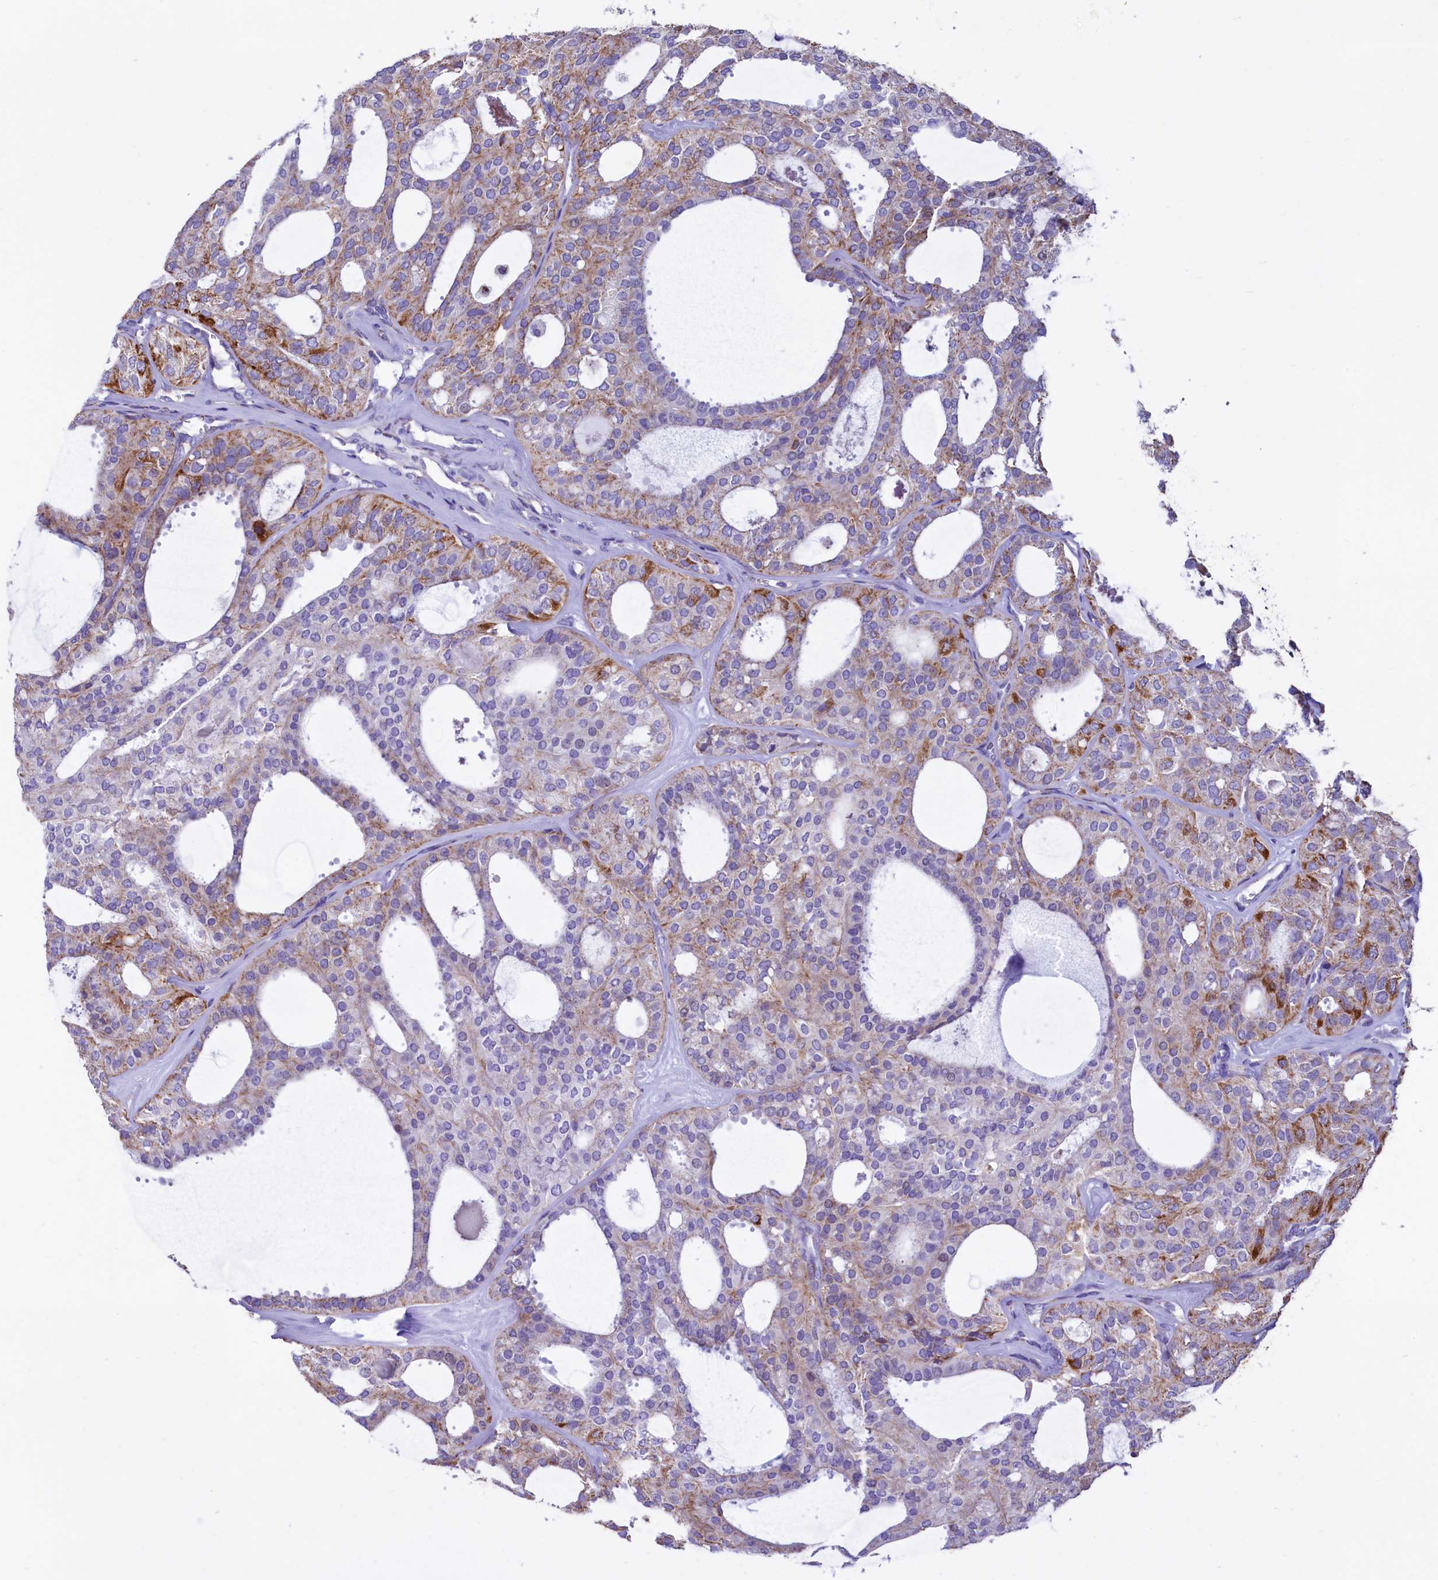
{"staining": {"intensity": "moderate", "quantity": "<25%", "location": "cytoplasmic/membranous"}, "tissue": "thyroid cancer", "cell_type": "Tumor cells", "image_type": "cancer", "snomed": [{"axis": "morphology", "description": "Follicular adenoma carcinoma, NOS"}, {"axis": "topography", "description": "Thyroid gland"}], "caption": "Thyroid follicular adenoma carcinoma stained with a brown dye shows moderate cytoplasmic/membranous positive staining in about <25% of tumor cells.", "gene": "VWCE", "patient": {"sex": "male", "age": 75}}